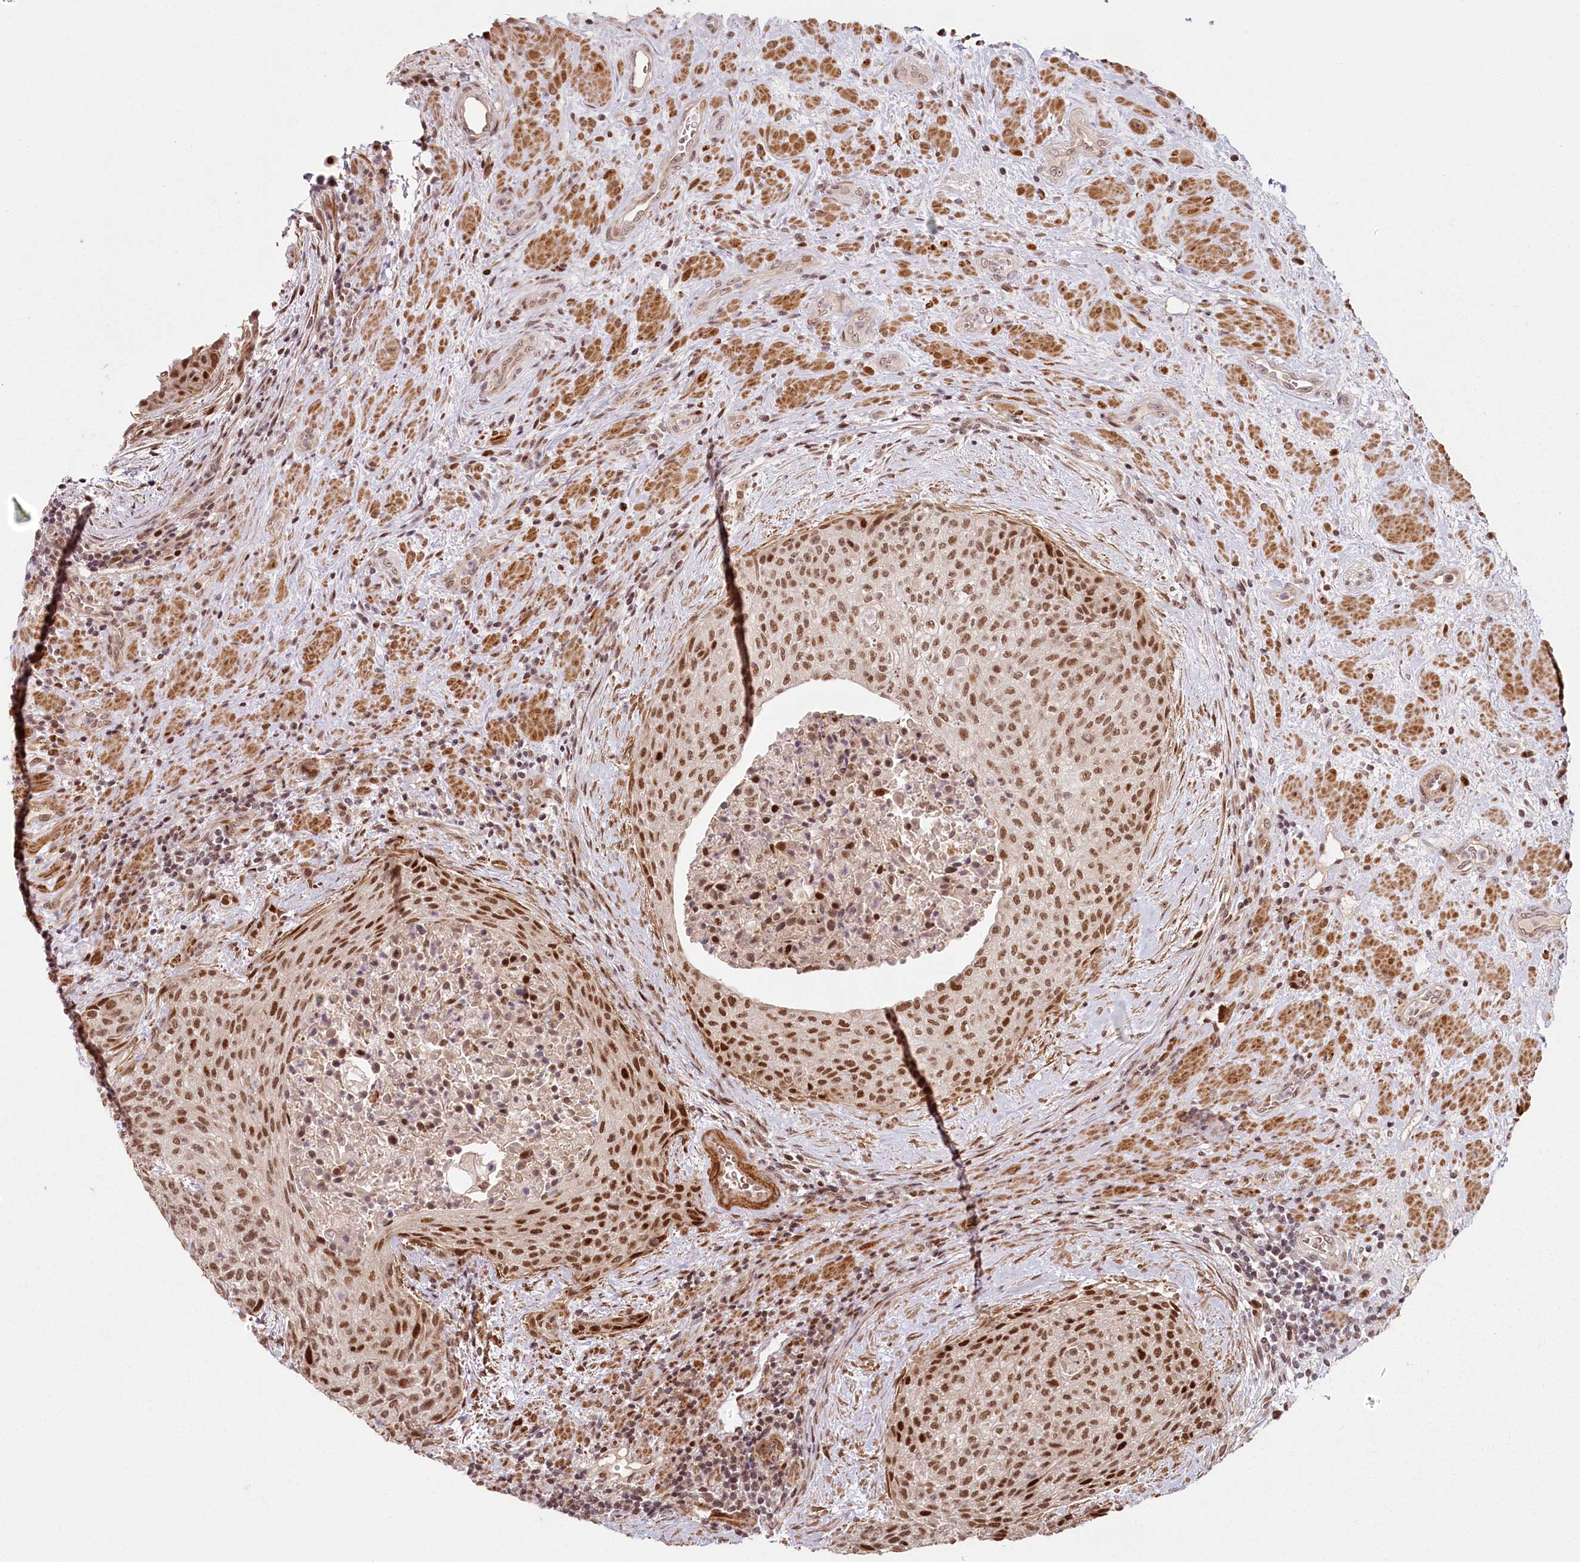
{"staining": {"intensity": "moderate", "quantity": ">75%", "location": "nuclear"}, "tissue": "urothelial cancer", "cell_type": "Tumor cells", "image_type": "cancer", "snomed": [{"axis": "morphology", "description": "Normal tissue, NOS"}, {"axis": "morphology", "description": "Urothelial carcinoma, NOS"}, {"axis": "topography", "description": "Urinary bladder"}, {"axis": "topography", "description": "Peripheral nerve tissue"}], "caption": "Urothelial cancer was stained to show a protein in brown. There is medium levels of moderate nuclear staining in about >75% of tumor cells.", "gene": "FAM204A", "patient": {"sex": "male", "age": 35}}